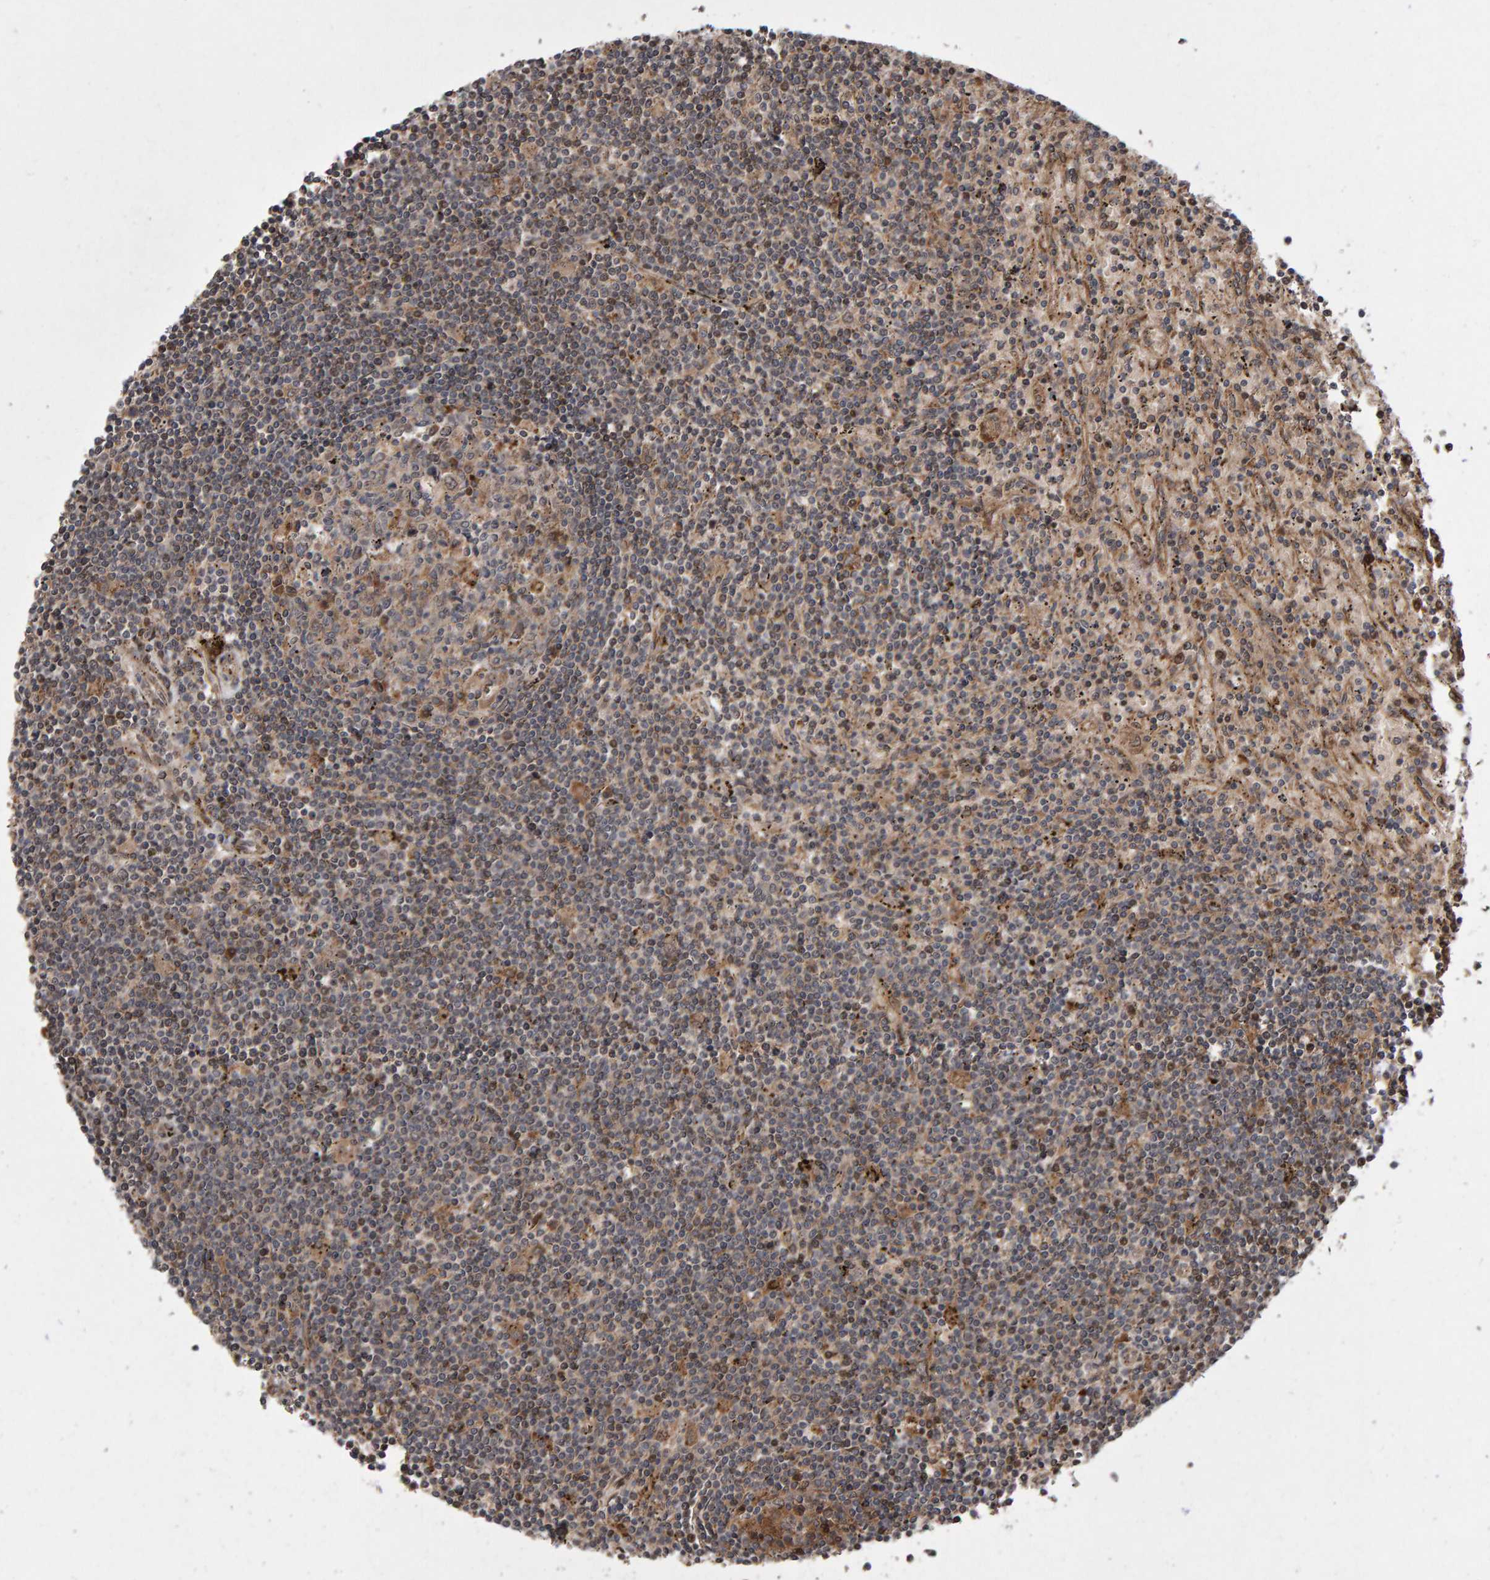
{"staining": {"intensity": "weak", "quantity": ">75%", "location": "cytoplasmic/membranous"}, "tissue": "lymphoma", "cell_type": "Tumor cells", "image_type": "cancer", "snomed": [{"axis": "morphology", "description": "Malignant lymphoma, non-Hodgkin's type, Low grade"}, {"axis": "topography", "description": "Spleen"}], "caption": "IHC micrograph of human lymphoma stained for a protein (brown), which demonstrates low levels of weak cytoplasmic/membranous expression in approximately >75% of tumor cells.", "gene": "PECR", "patient": {"sex": "male", "age": 76}}